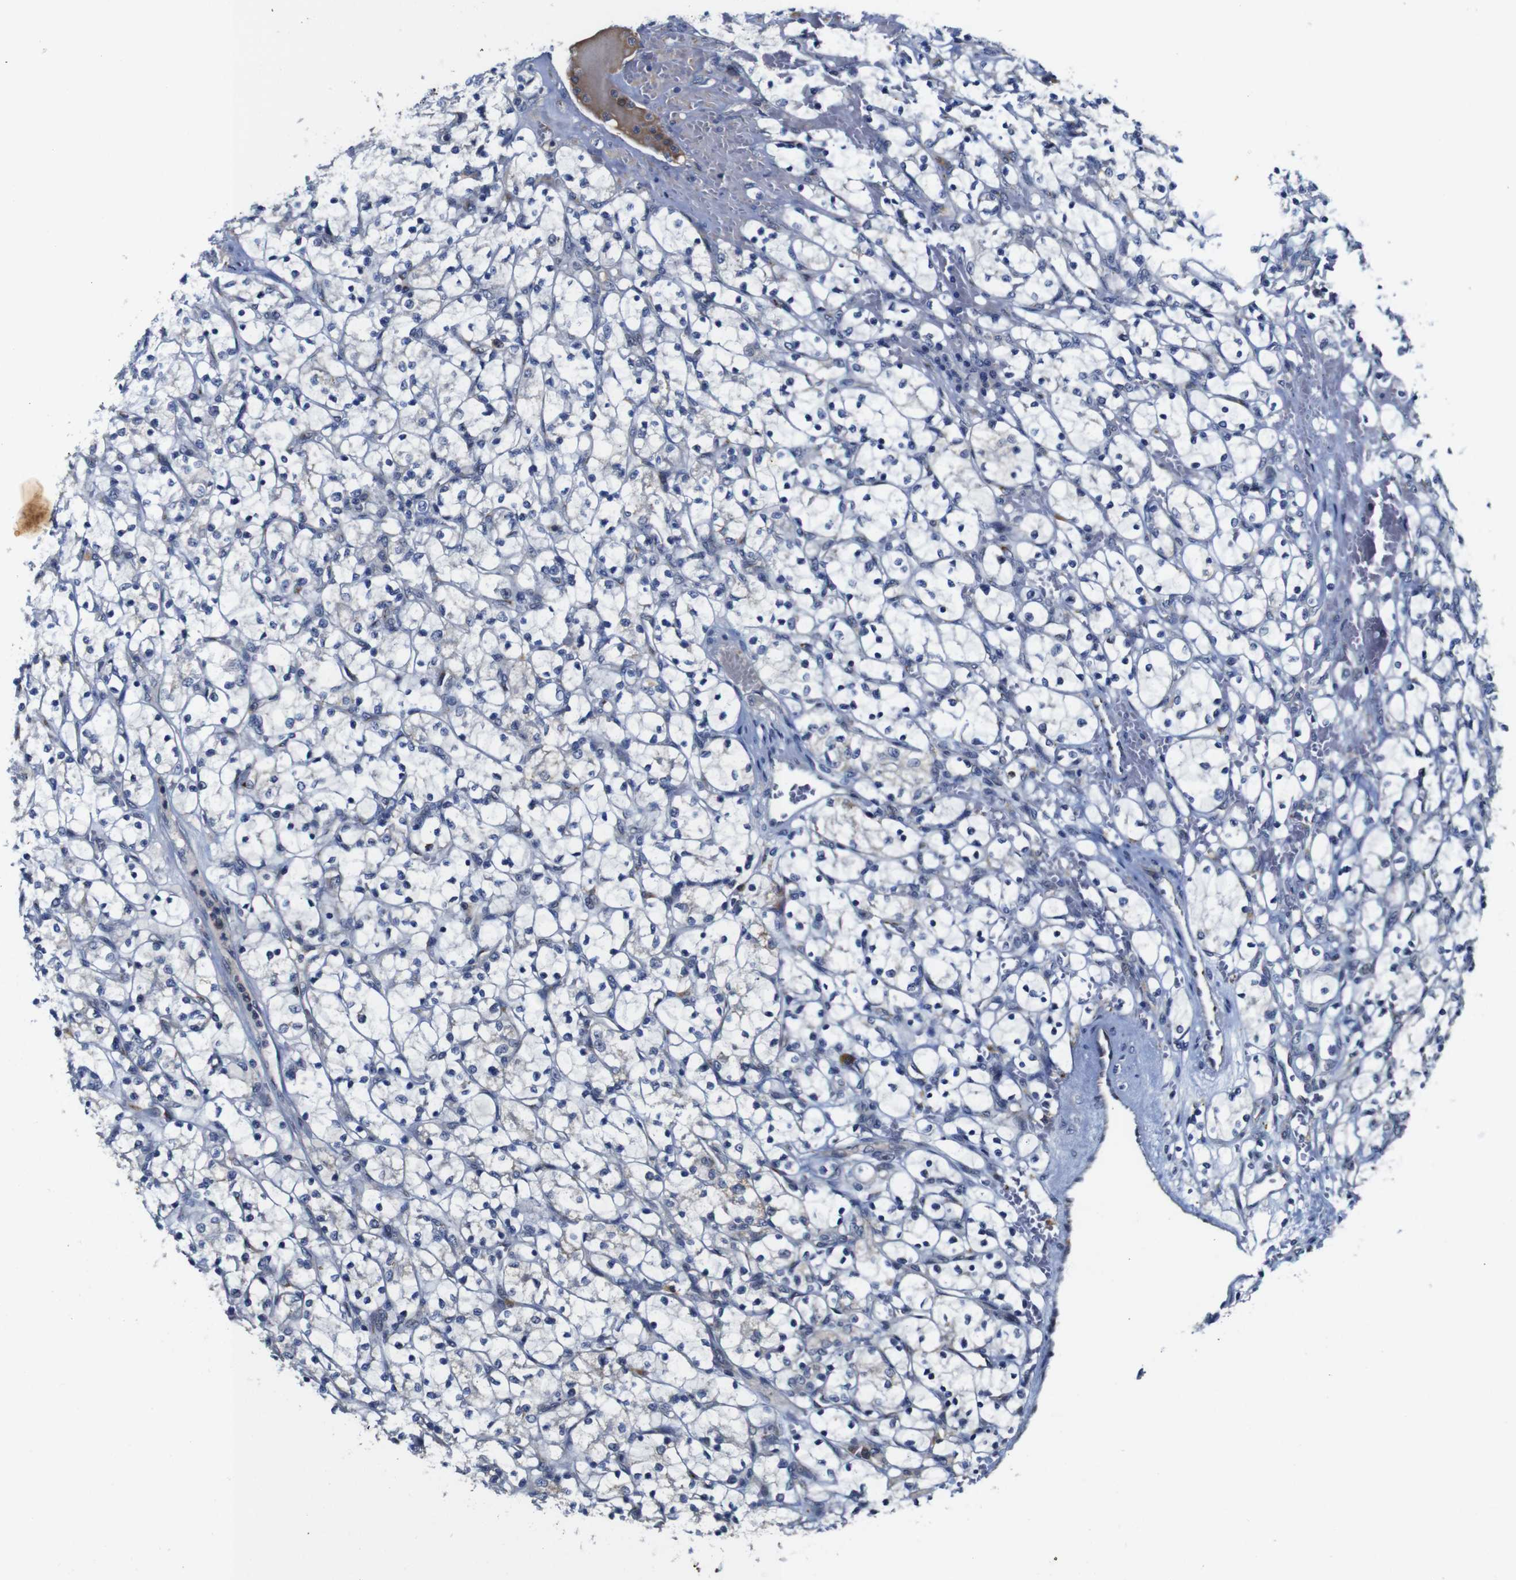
{"staining": {"intensity": "negative", "quantity": "none", "location": "none"}, "tissue": "renal cancer", "cell_type": "Tumor cells", "image_type": "cancer", "snomed": [{"axis": "morphology", "description": "Adenocarcinoma, NOS"}, {"axis": "topography", "description": "Kidney"}], "caption": "Immunohistochemistry (IHC) photomicrograph of neoplastic tissue: human renal cancer (adenocarcinoma) stained with DAB (3,3'-diaminobenzidine) exhibits no significant protein expression in tumor cells.", "gene": "FURIN", "patient": {"sex": "female", "age": 69}}